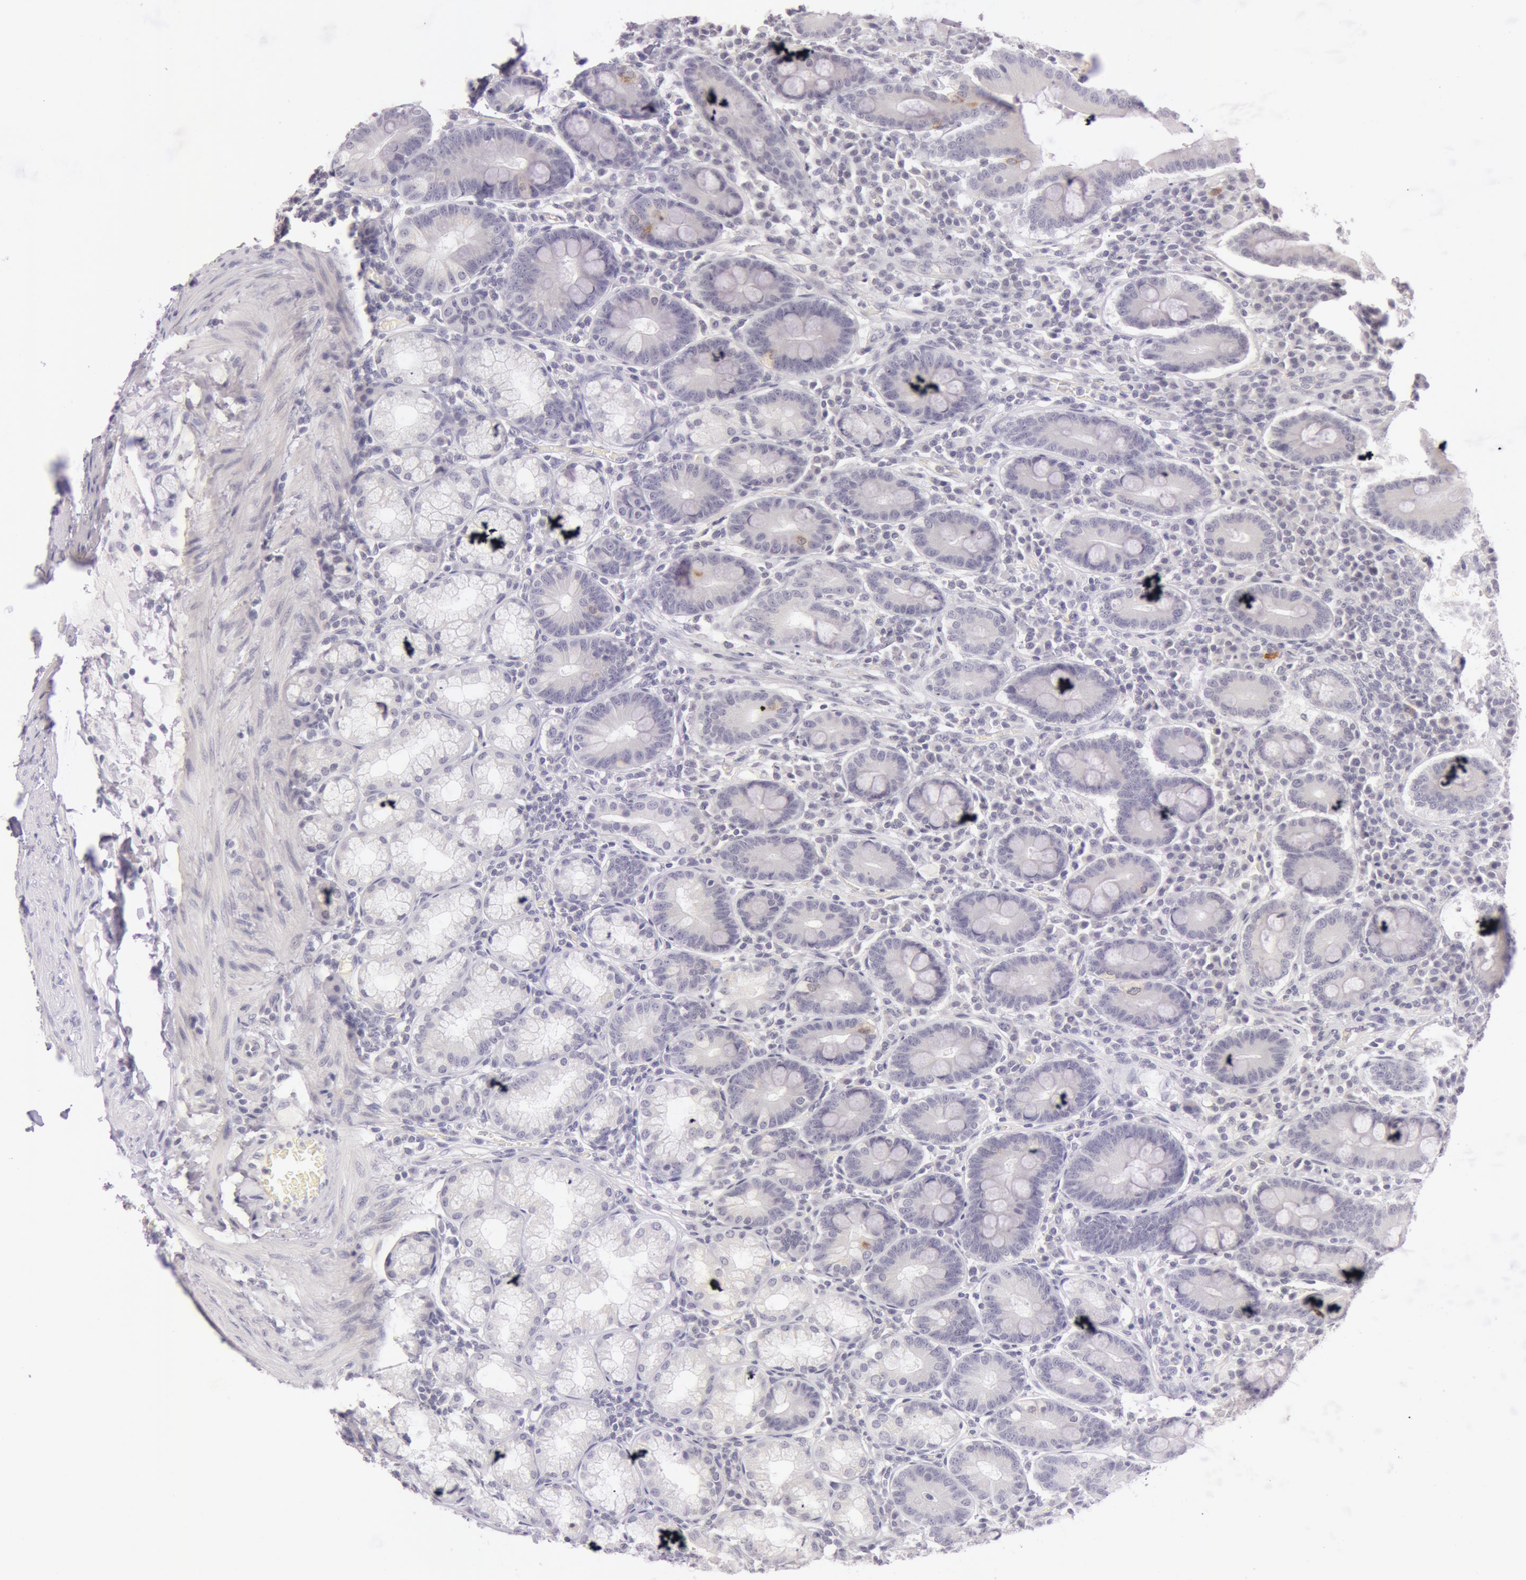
{"staining": {"intensity": "negative", "quantity": "none", "location": "none"}, "tissue": "duodenum", "cell_type": "Glandular cells", "image_type": "normal", "snomed": [{"axis": "morphology", "description": "Normal tissue, NOS"}, {"axis": "topography", "description": "Duodenum"}], "caption": "Immunohistochemical staining of benign duodenum demonstrates no significant expression in glandular cells. (DAB (3,3'-diaminobenzidine) immunohistochemistry visualized using brightfield microscopy, high magnification).", "gene": "RBMY1A1", "patient": {"sex": "male", "age": 50}}